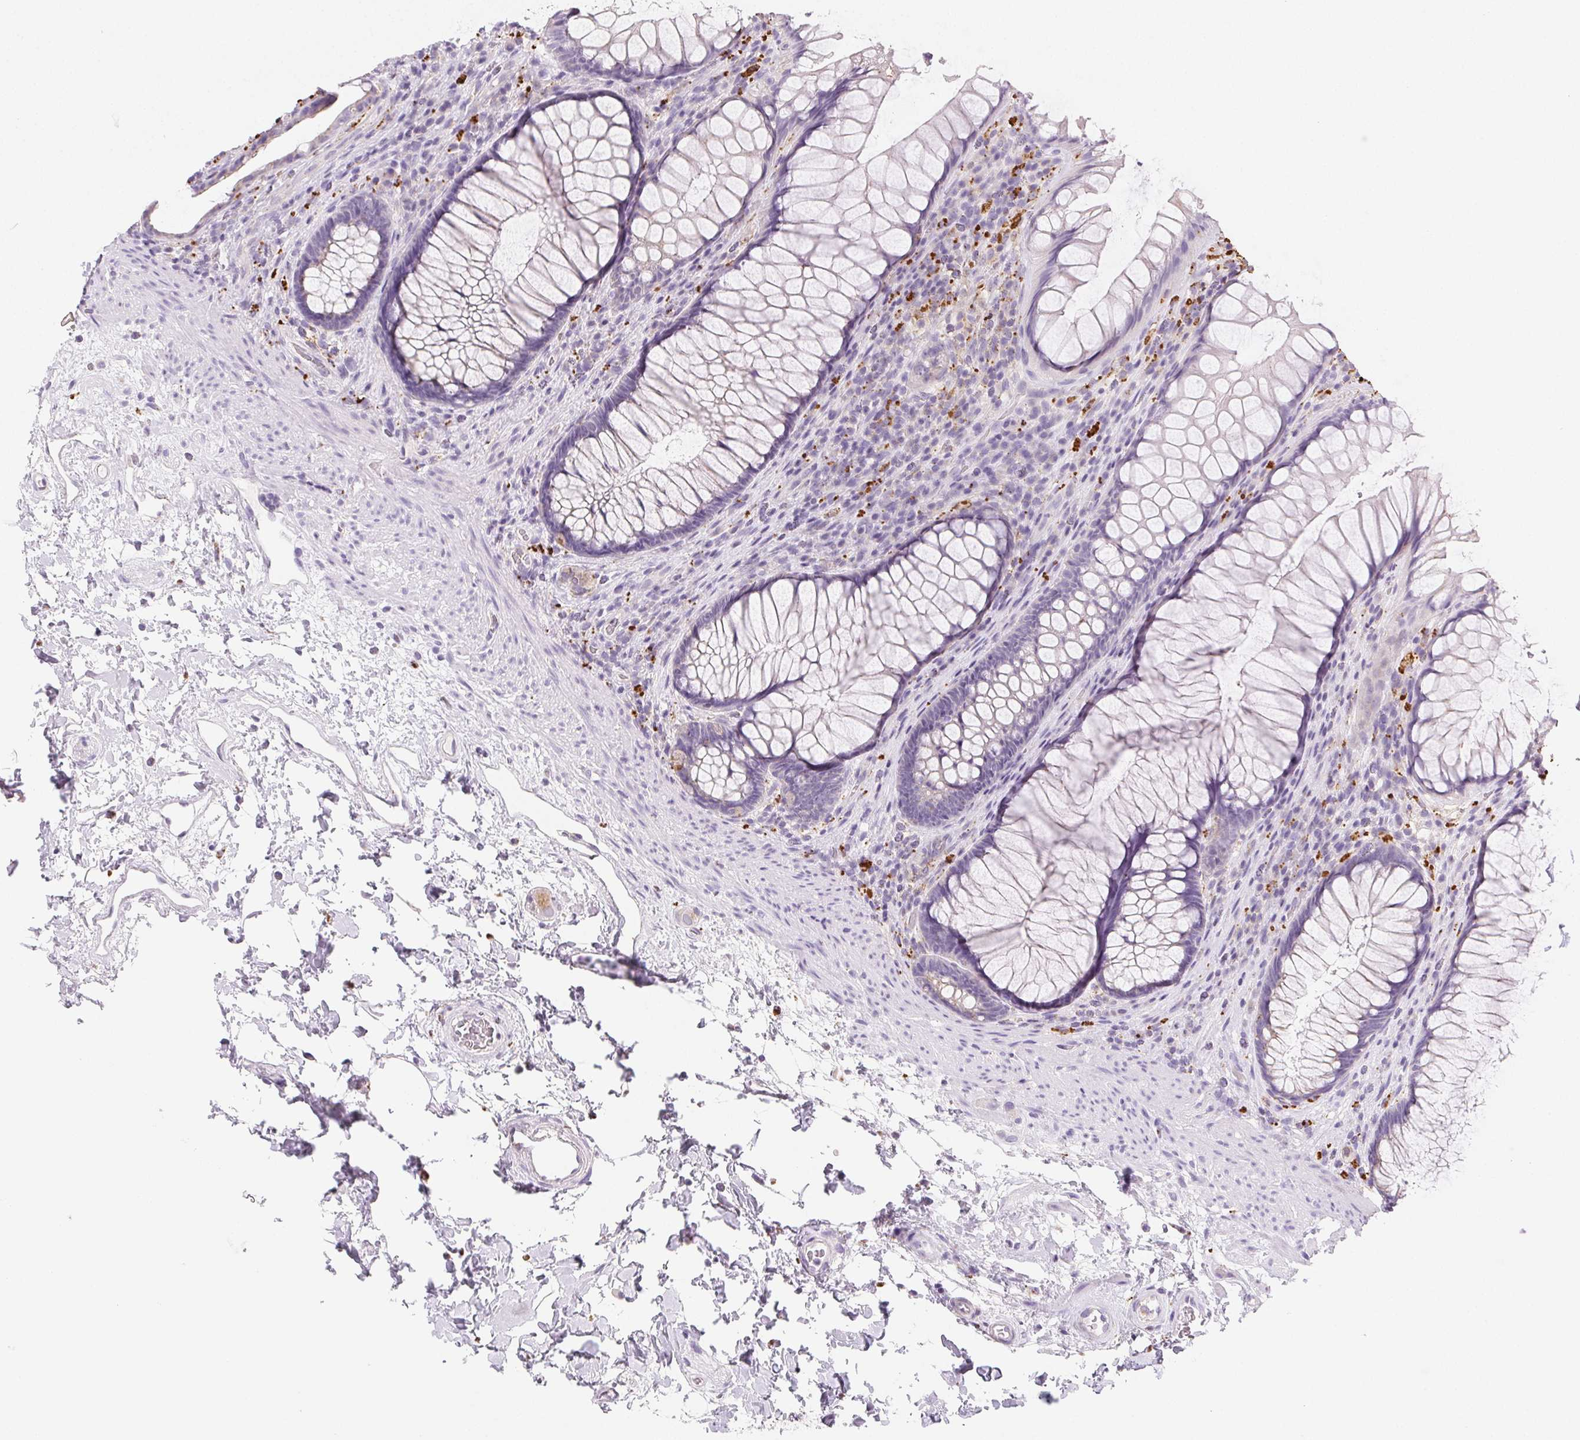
{"staining": {"intensity": "negative", "quantity": "none", "location": "none"}, "tissue": "rectum", "cell_type": "Glandular cells", "image_type": "normal", "snomed": [{"axis": "morphology", "description": "Normal tissue, NOS"}, {"axis": "topography", "description": "Smooth muscle"}, {"axis": "topography", "description": "Rectum"}], "caption": "A photomicrograph of rectum stained for a protein shows no brown staining in glandular cells. (Stains: DAB (3,3'-diaminobenzidine) IHC with hematoxylin counter stain, Microscopy: brightfield microscopy at high magnification).", "gene": "LIPA", "patient": {"sex": "male", "age": 53}}